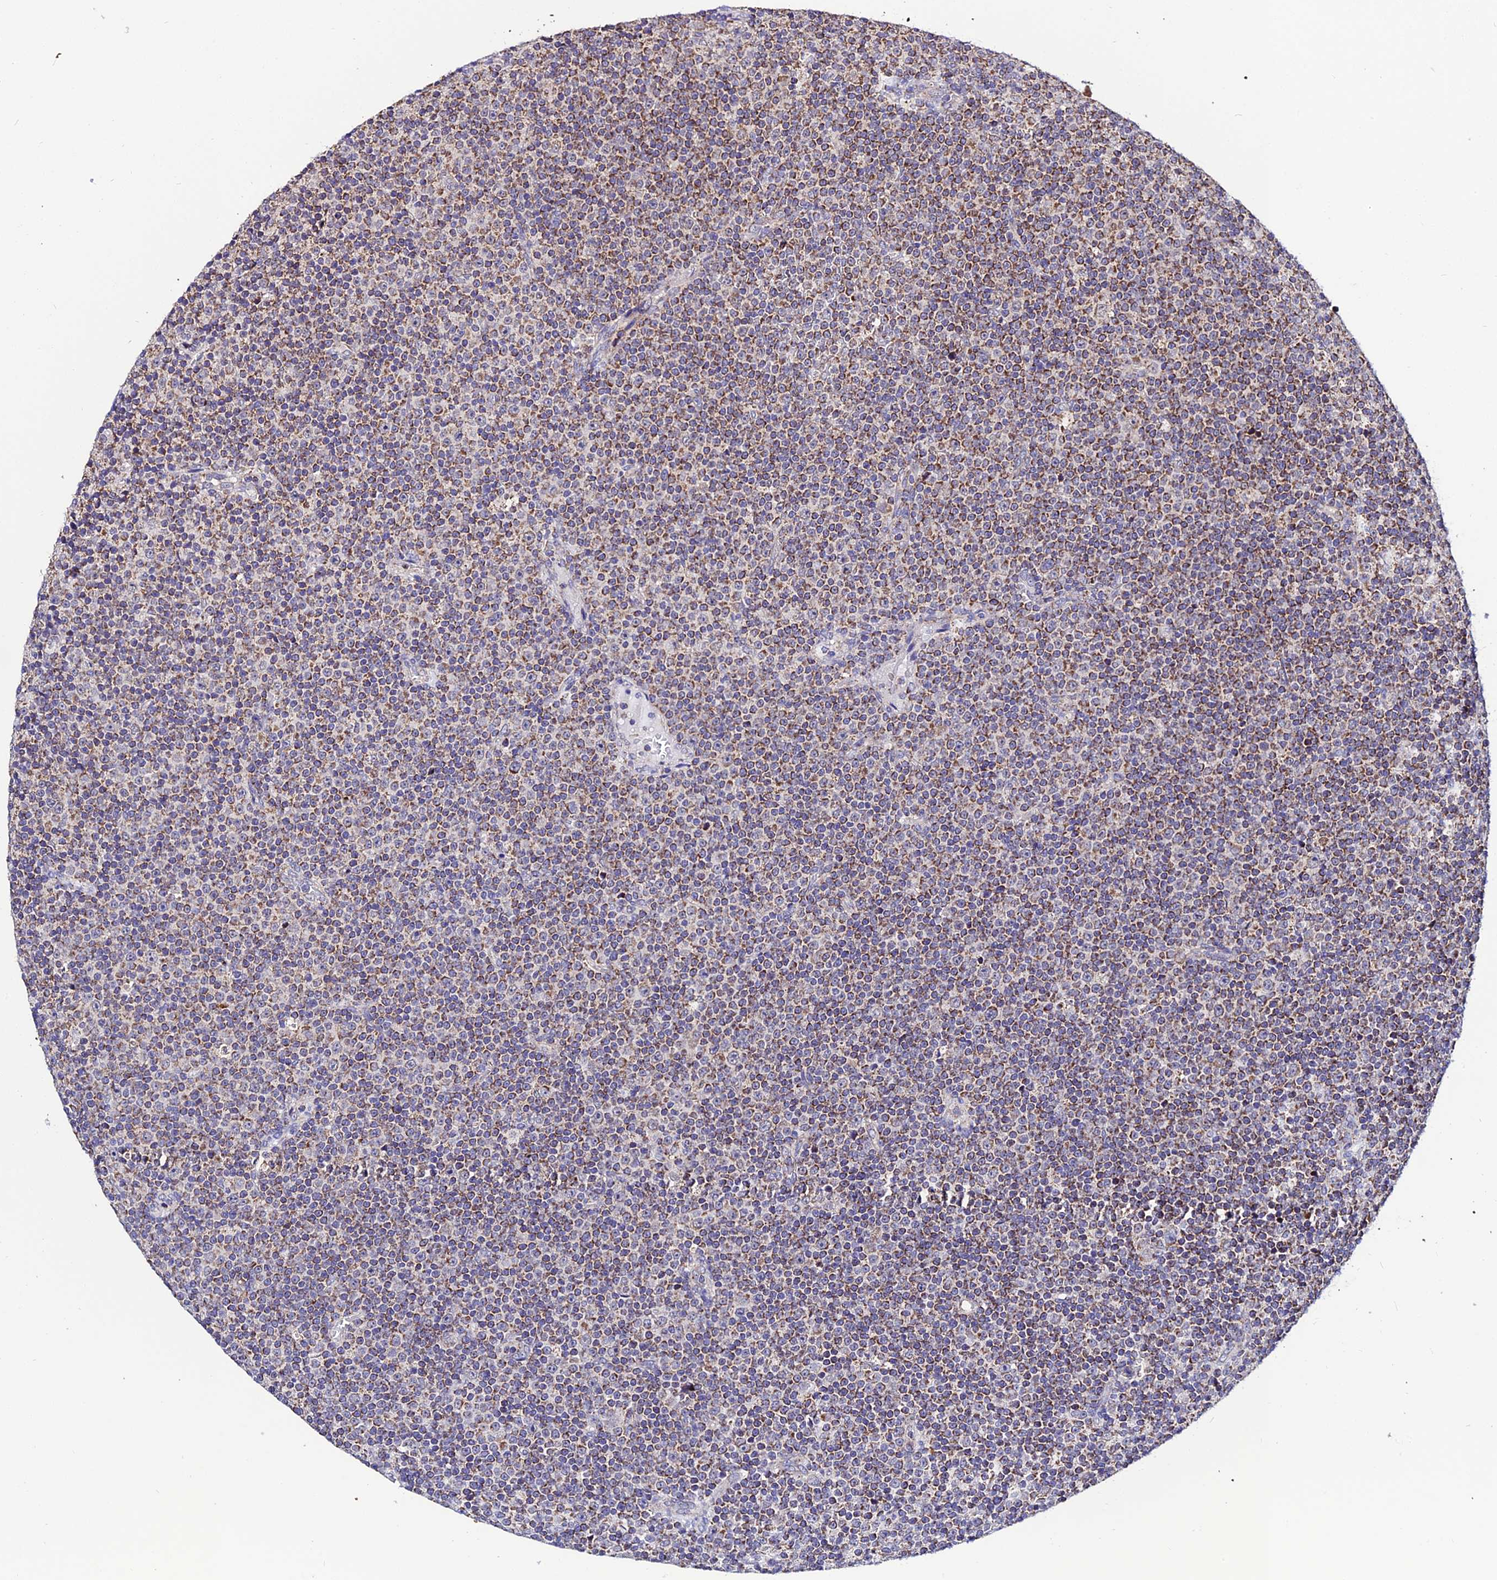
{"staining": {"intensity": "moderate", "quantity": ">75%", "location": "cytoplasmic/membranous"}, "tissue": "lymphoma", "cell_type": "Tumor cells", "image_type": "cancer", "snomed": [{"axis": "morphology", "description": "Malignant lymphoma, non-Hodgkin's type, Low grade"}, {"axis": "topography", "description": "Lymph node"}], "caption": "This photomicrograph demonstrates malignant lymphoma, non-Hodgkin's type (low-grade) stained with IHC to label a protein in brown. The cytoplasmic/membranous of tumor cells show moderate positivity for the protein. Nuclei are counter-stained blue.", "gene": "PSMD2", "patient": {"sex": "female", "age": 67}}